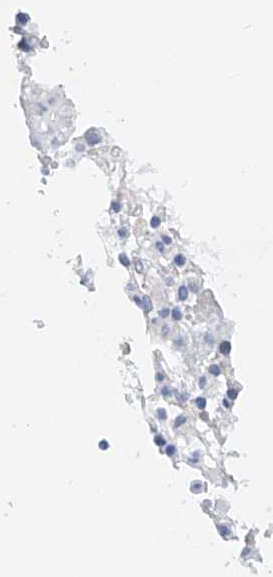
{"staining": {"intensity": "negative", "quantity": "none", "location": "none"}, "tissue": "bone marrow", "cell_type": "Hematopoietic cells", "image_type": "normal", "snomed": [{"axis": "morphology", "description": "Normal tissue, NOS"}, {"axis": "topography", "description": "Bone marrow"}], "caption": "Bone marrow stained for a protein using immunohistochemistry demonstrates no staining hematopoietic cells.", "gene": "SBSPON", "patient": {"sex": "female", "age": 52}}